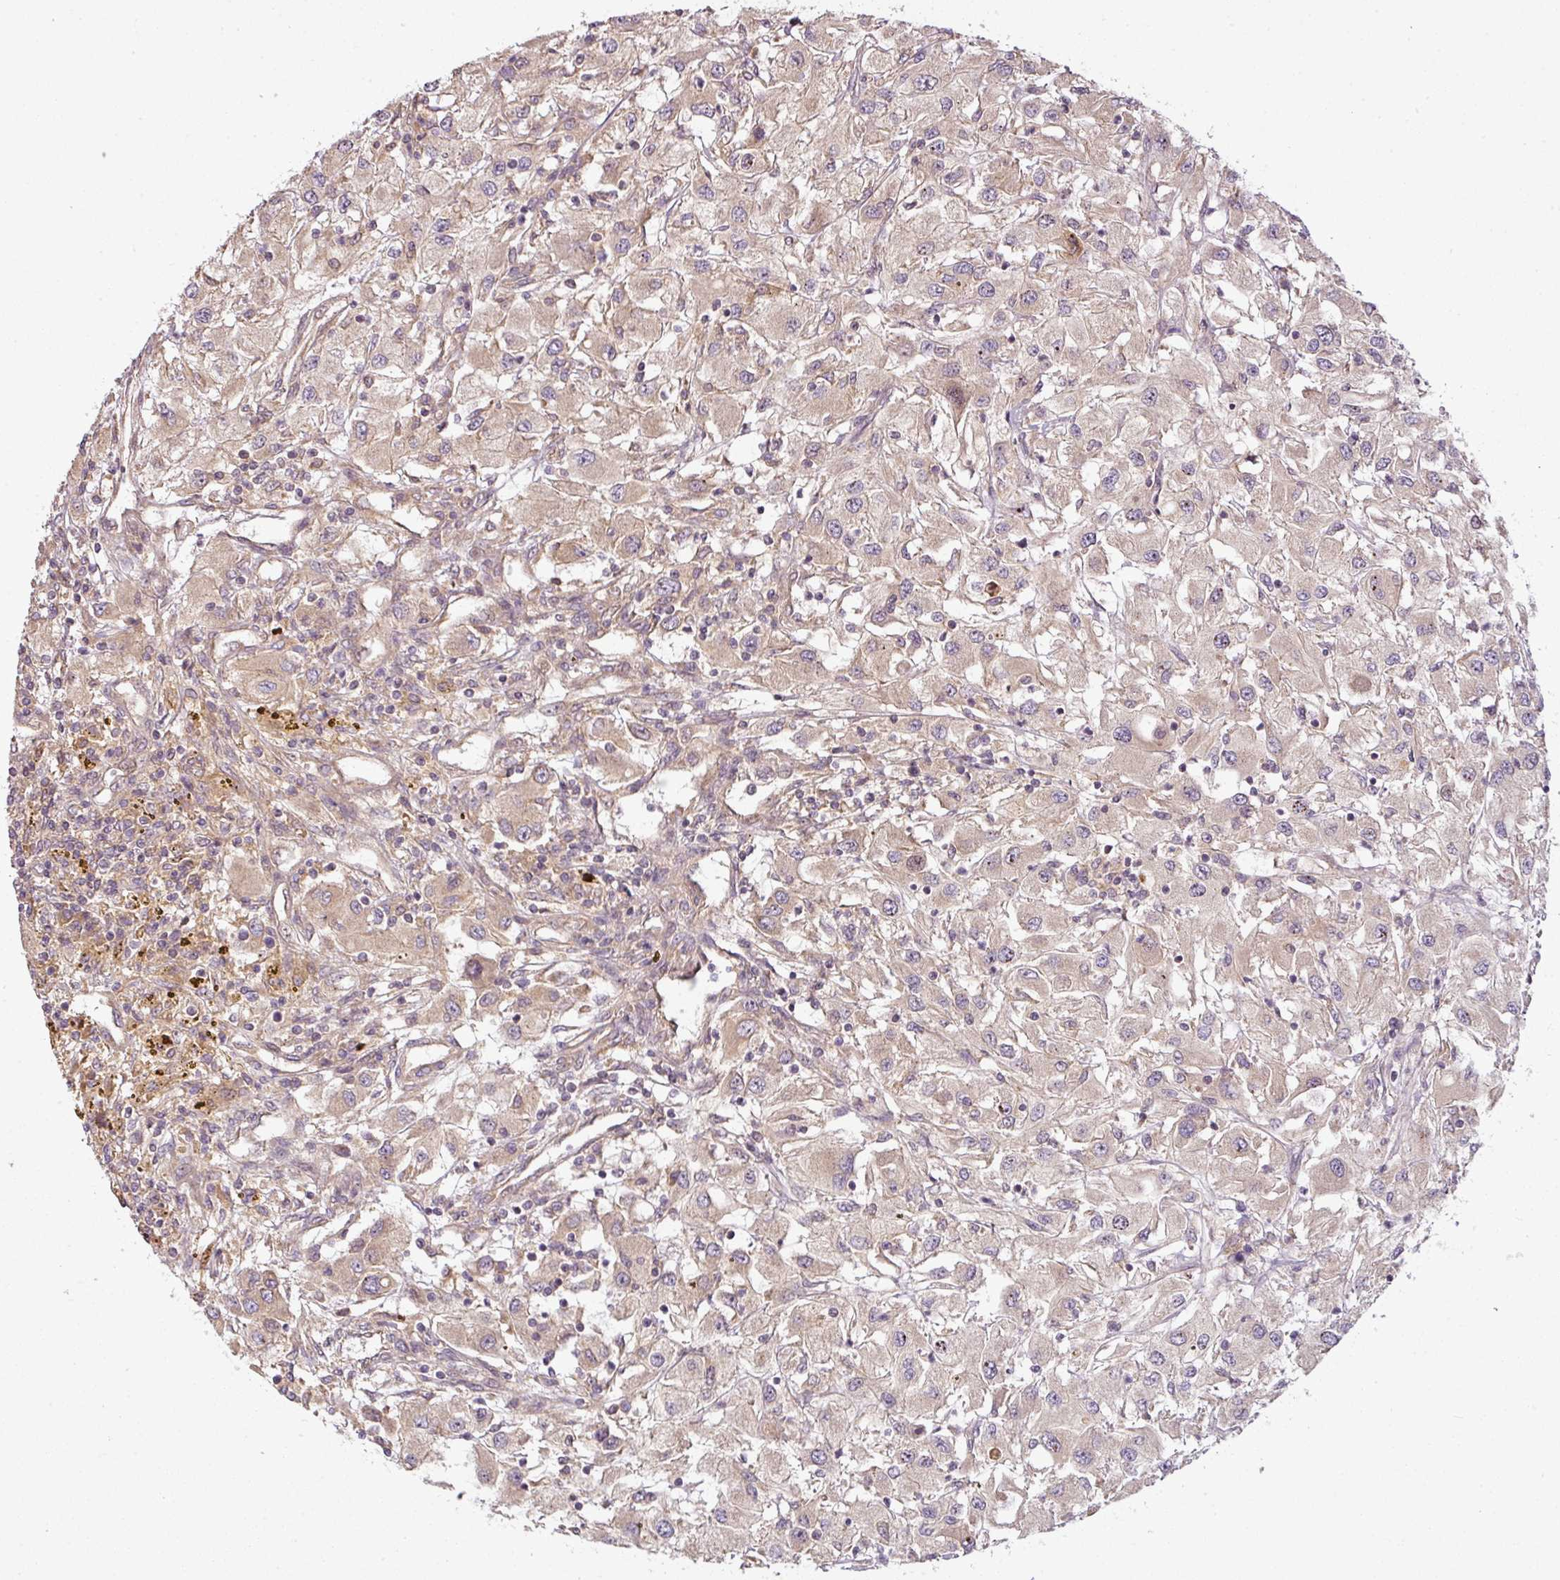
{"staining": {"intensity": "weak", "quantity": "25%-75%", "location": "cytoplasmic/membranous"}, "tissue": "renal cancer", "cell_type": "Tumor cells", "image_type": "cancer", "snomed": [{"axis": "morphology", "description": "Adenocarcinoma, NOS"}, {"axis": "topography", "description": "Kidney"}], "caption": "DAB (3,3'-diaminobenzidine) immunohistochemical staining of human adenocarcinoma (renal) shows weak cytoplasmic/membranous protein staining in about 25%-75% of tumor cells. (Brightfield microscopy of DAB IHC at high magnification).", "gene": "RNF31", "patient": {"sex": "female", "age": 67}}